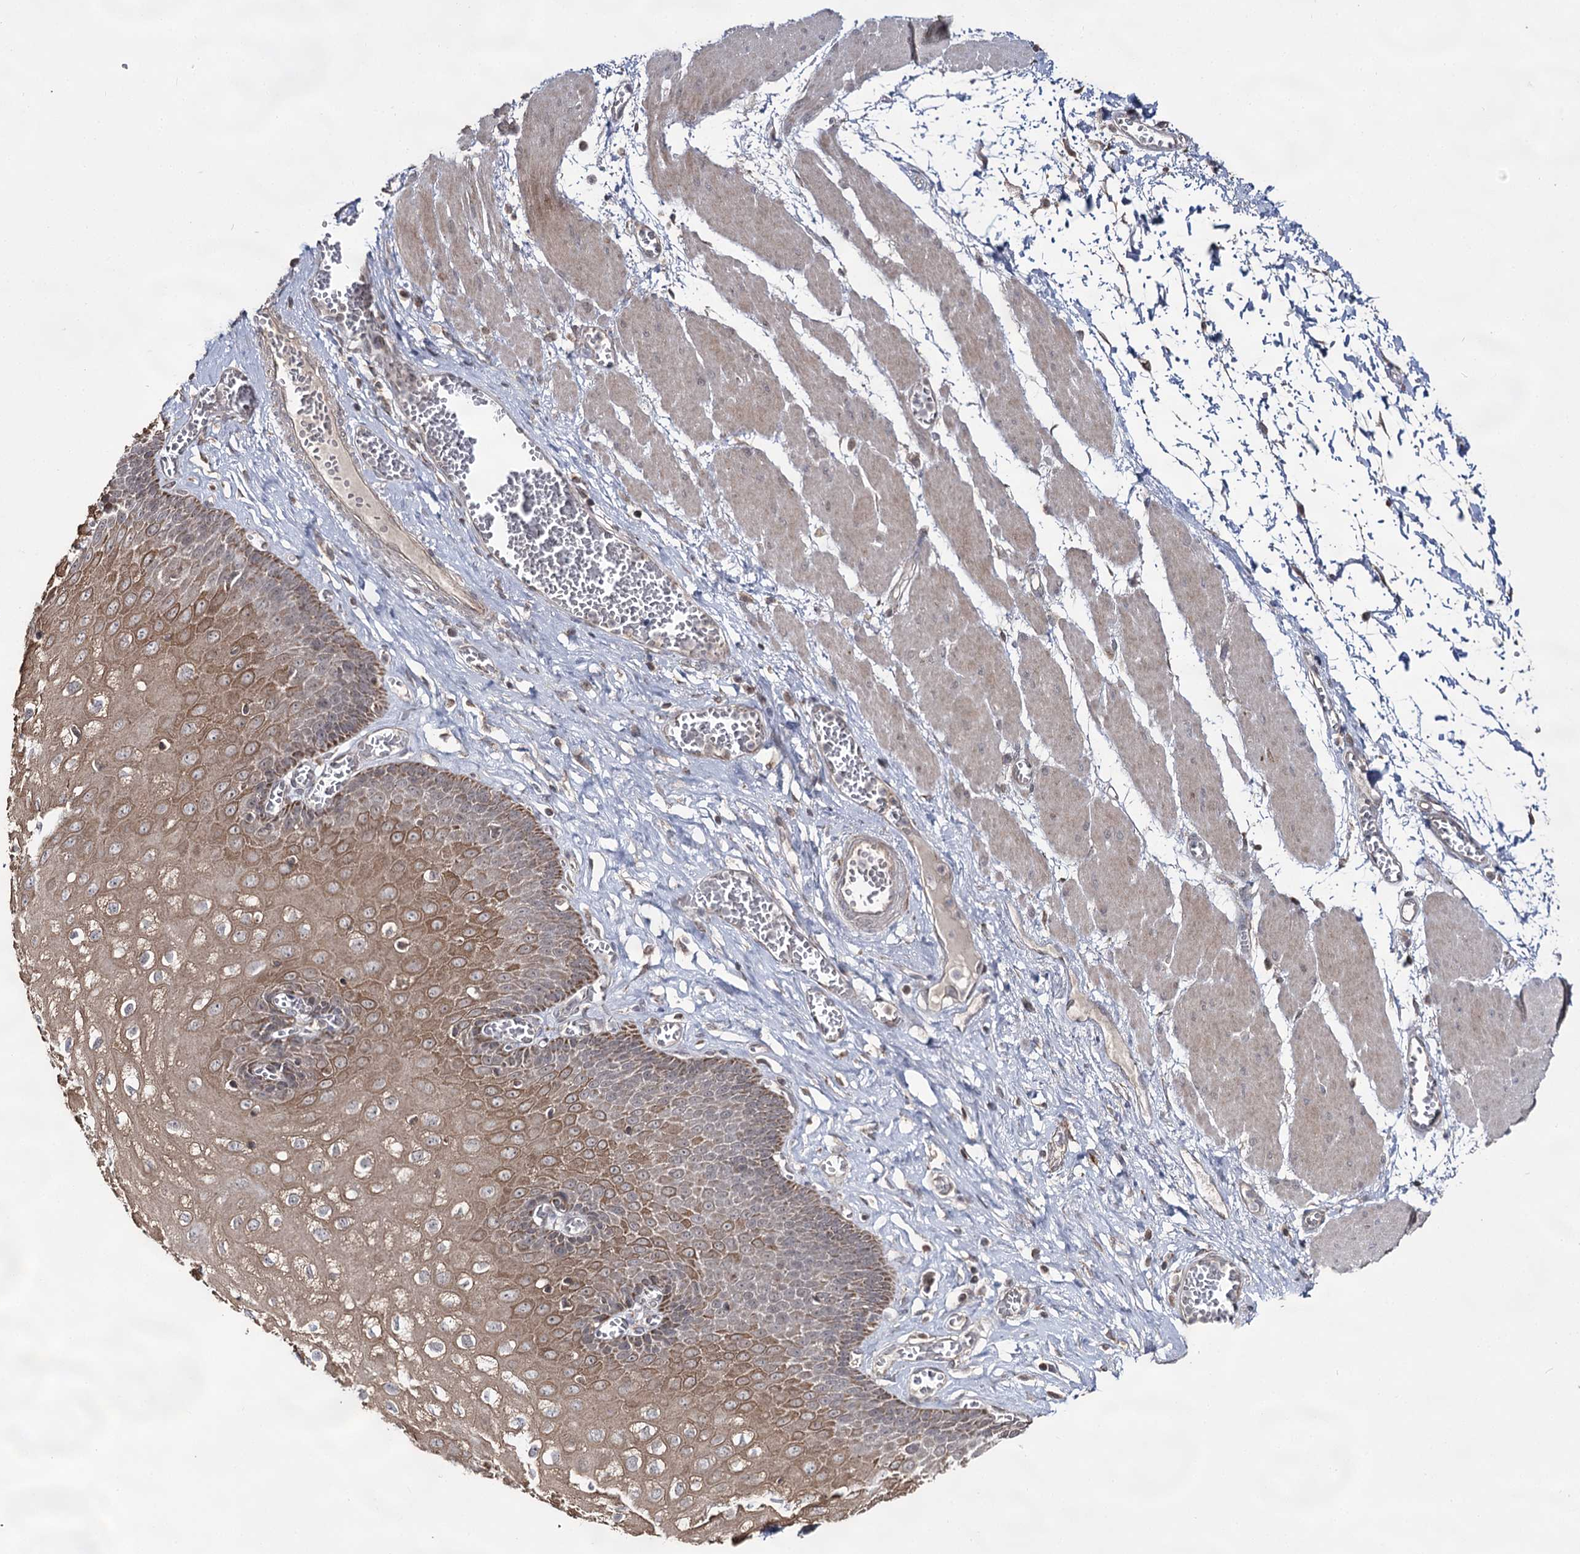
{"staining": {"intensity": "moderate", "quantity": ">75%", "location": "cytoplasmic/membranous,nuclear"}, "tissue": "esophagus", "cell_type": "Squamous epithelial cells", "image_type": "normal", "snomed": [{"axis": "morphology", "description": "Normal tissue, NOS"}, {"axis": "topography", "description": "Esophagus"}], "caption": "Immunohistochemistry micrograph of unremarkable esophagus: esophagus stained using IHC exhibits medium levels of moderate protein expression localized specifically in the cytoplasmic/membranous,nuclear of squamous epithelial cells, appearing as a cytoplasmic/membranous,nuclear brown color.", "gene": "ACTR6", "patient": {"sex": "male", "age": 60}}